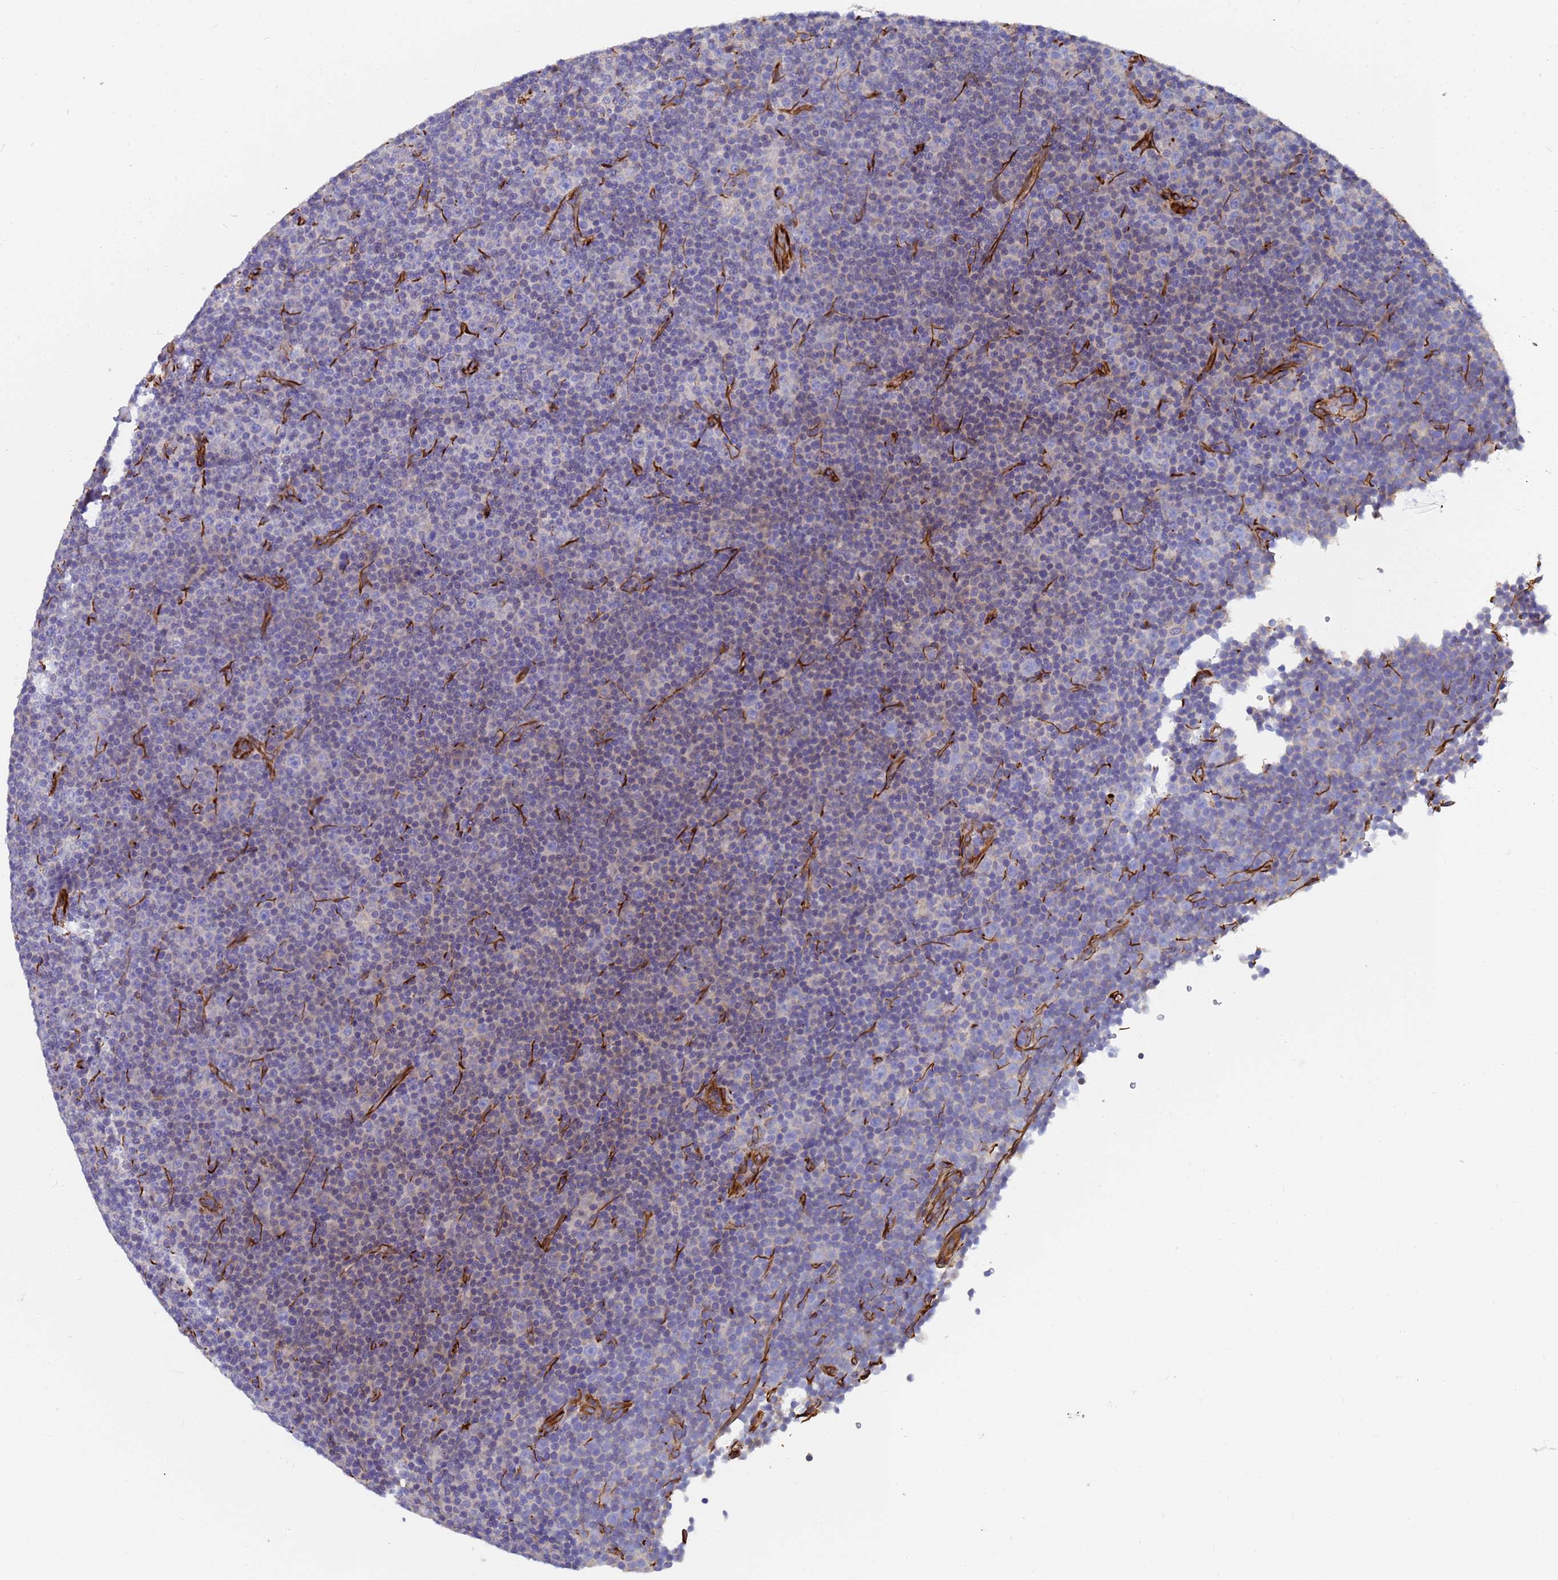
{"staining": {"intensity": "negative", "quantity": "none", "location": "none"}, "tissue": "lymphoma", "cell_type": "Tumor cells", "image_type": "cancer", "snomed": [{"axis": "morphology", "description": "Malignant lymphoma, non-Hodgkin's type, Low grade"}, {"axis": "topography", "description": "Lymph node"}], "caption": "An immunohistochemistry (IHC) photomicrograph of lymphoma is shown. There is no staining in tumor cells of lymphoma.", "gene": "SYT13", "patient": {"sex": "female", "age": 67}}